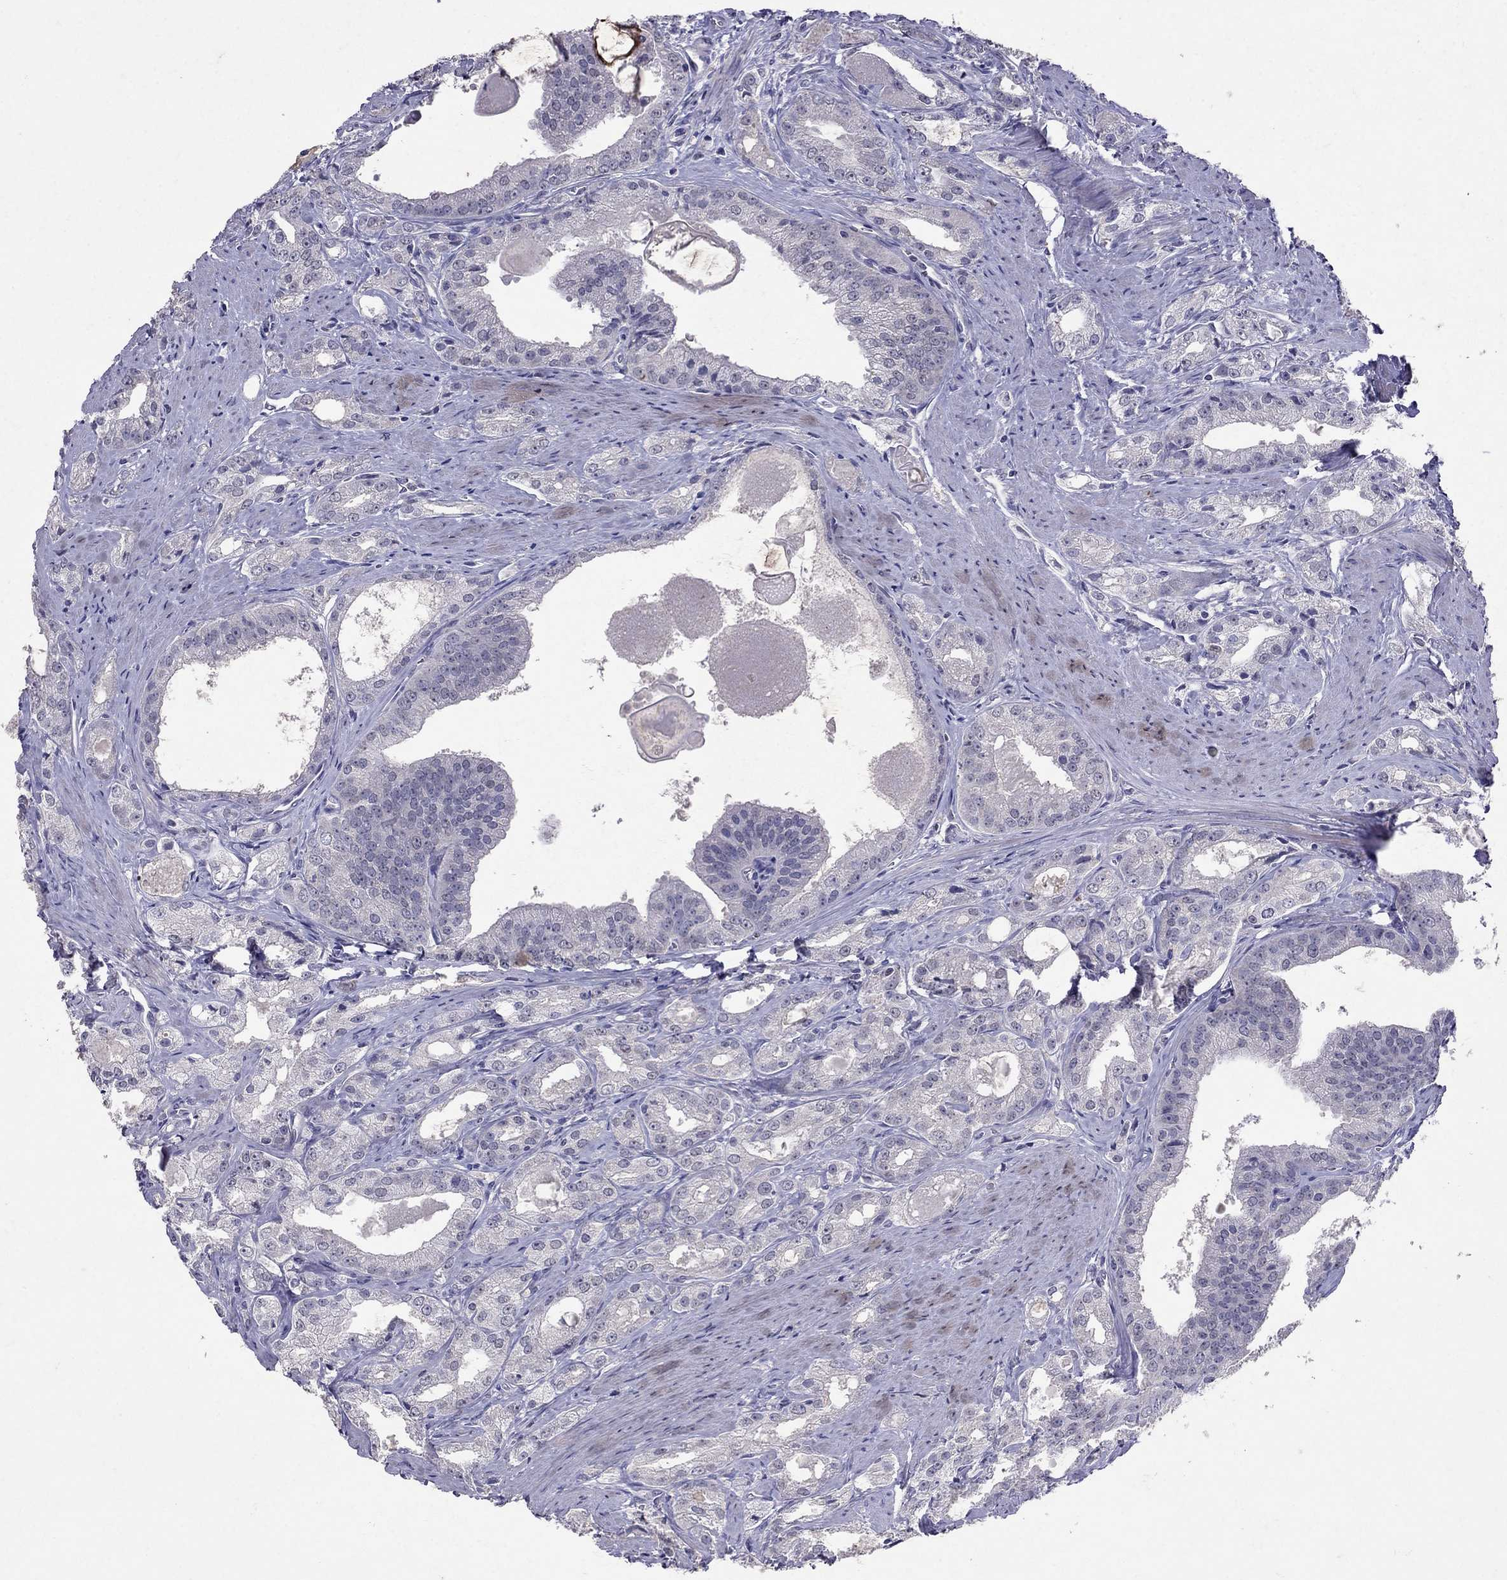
{"staining": {"intensity": "negative", "quantity": "none", "location": "none"}, "tissue": "prostate cancer", "cell_type": "Tumor cells", "image_type": "cancer", "snomed": [{"axis": "morphology", "description": "Adenocarcinoma, NOS"}, {"axis": "morphology", "description": "Adenocarcinoma, High grade"}, {"axis": "topography", "description": "Prostate"}], "caption": "The photomicrograph exhibits no significant positivity in tumor cells of prostate cancer (adenocarcinoma (high-grade)).", "gene": "FST", "patient": {"sex": "male", "age": 70}}